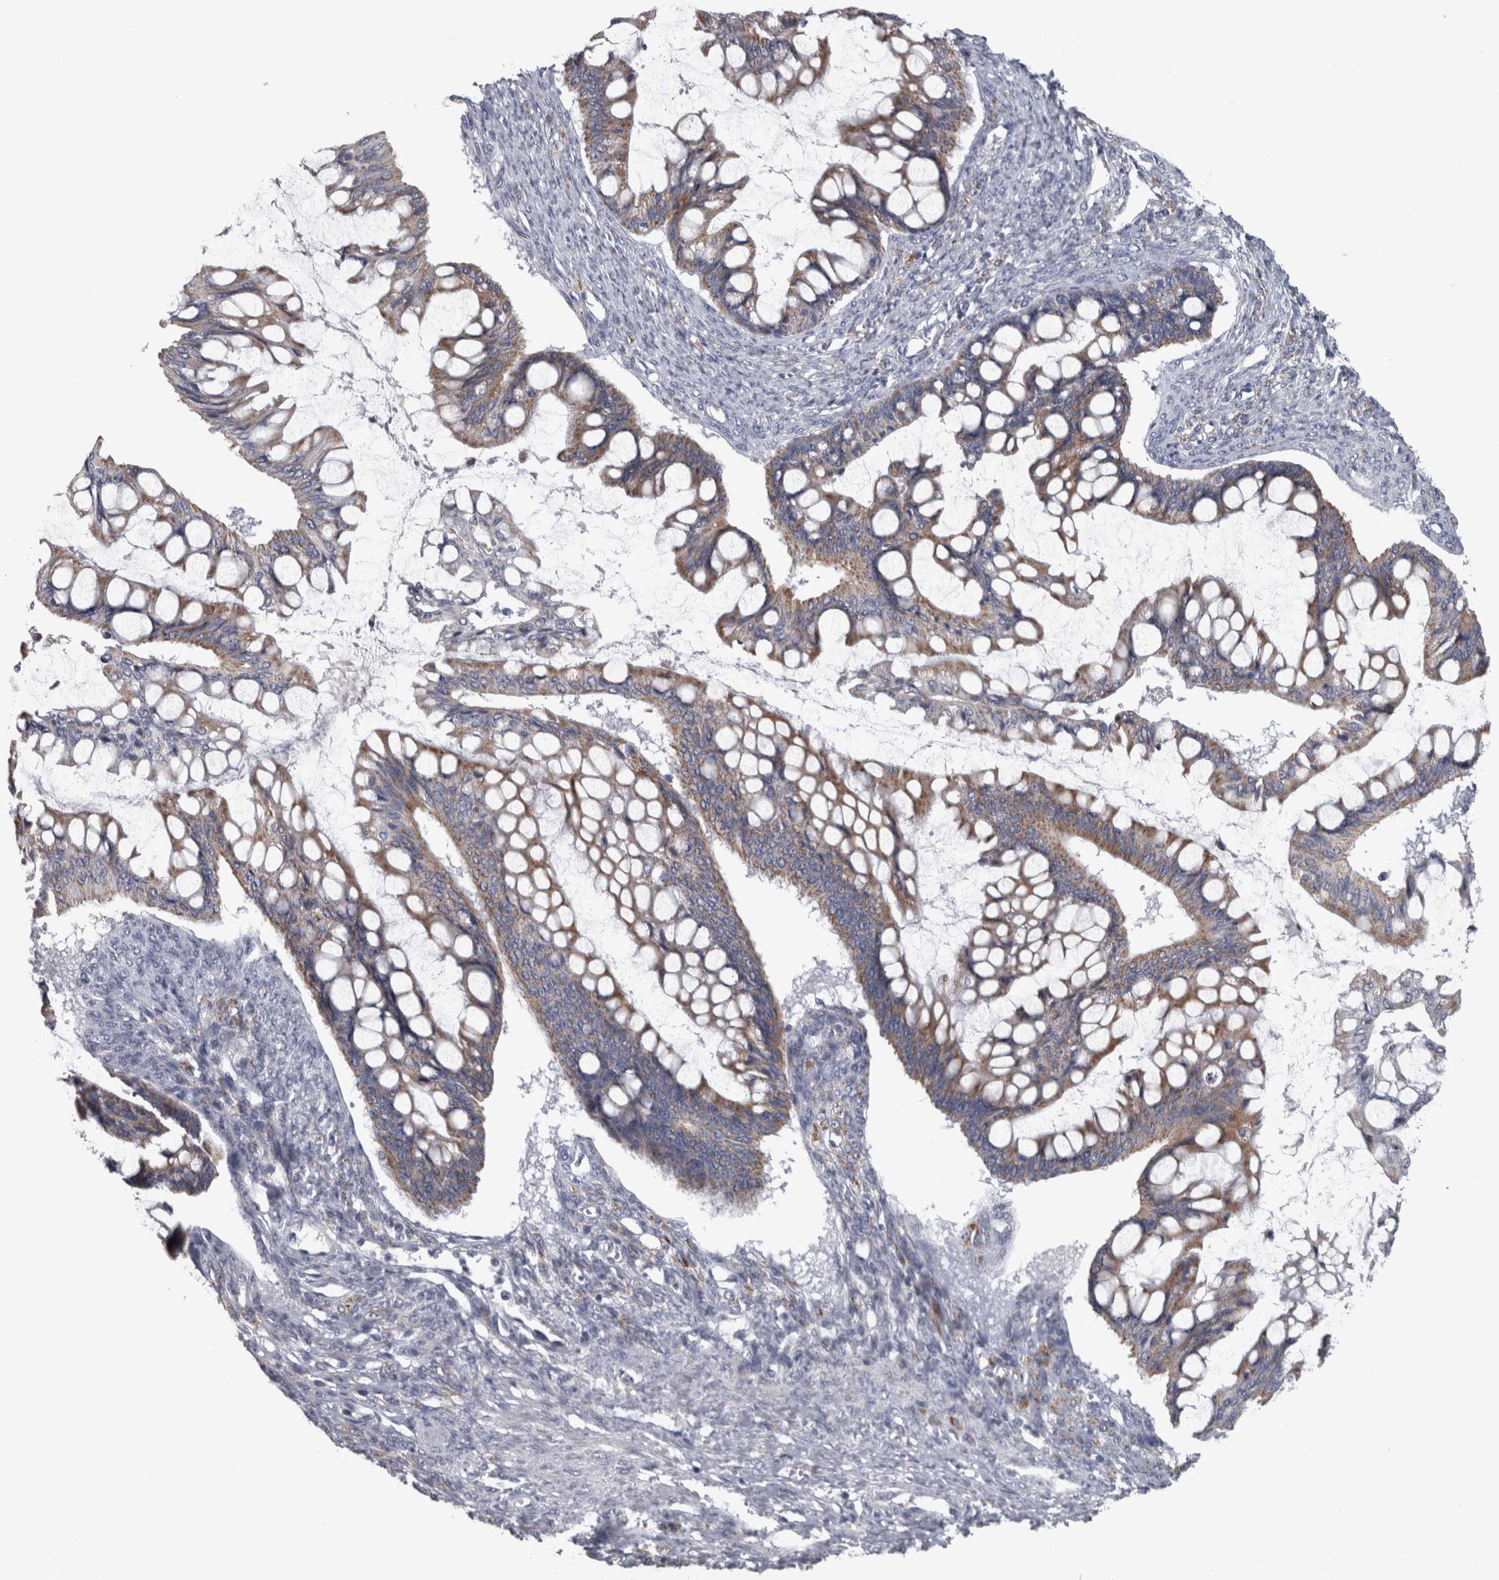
{"staining": {"intensity": "moderate", "quantity": "25%-75%", "location": "cytoplasmic/membranous"}, "tissue": "ovarian cancer", "cell_type": "Tumor cells", "image_type": "cancer", "snomed": [{"axis": "morphology", "description": "Cystadenocarcinoma, mucinous, NOS"}, {"axis": "topography", "description": "Ovary"}], "caption": "This photomicrograph demonstrates IHC staining of ovarian mucinous cystadenocarcinoma, with medium moderate cytoplasmic/membranous staining in approximately 25%-75% of tumor cells.", "gene": "DBT", "patient": {"sex": "female", "age": 73}}